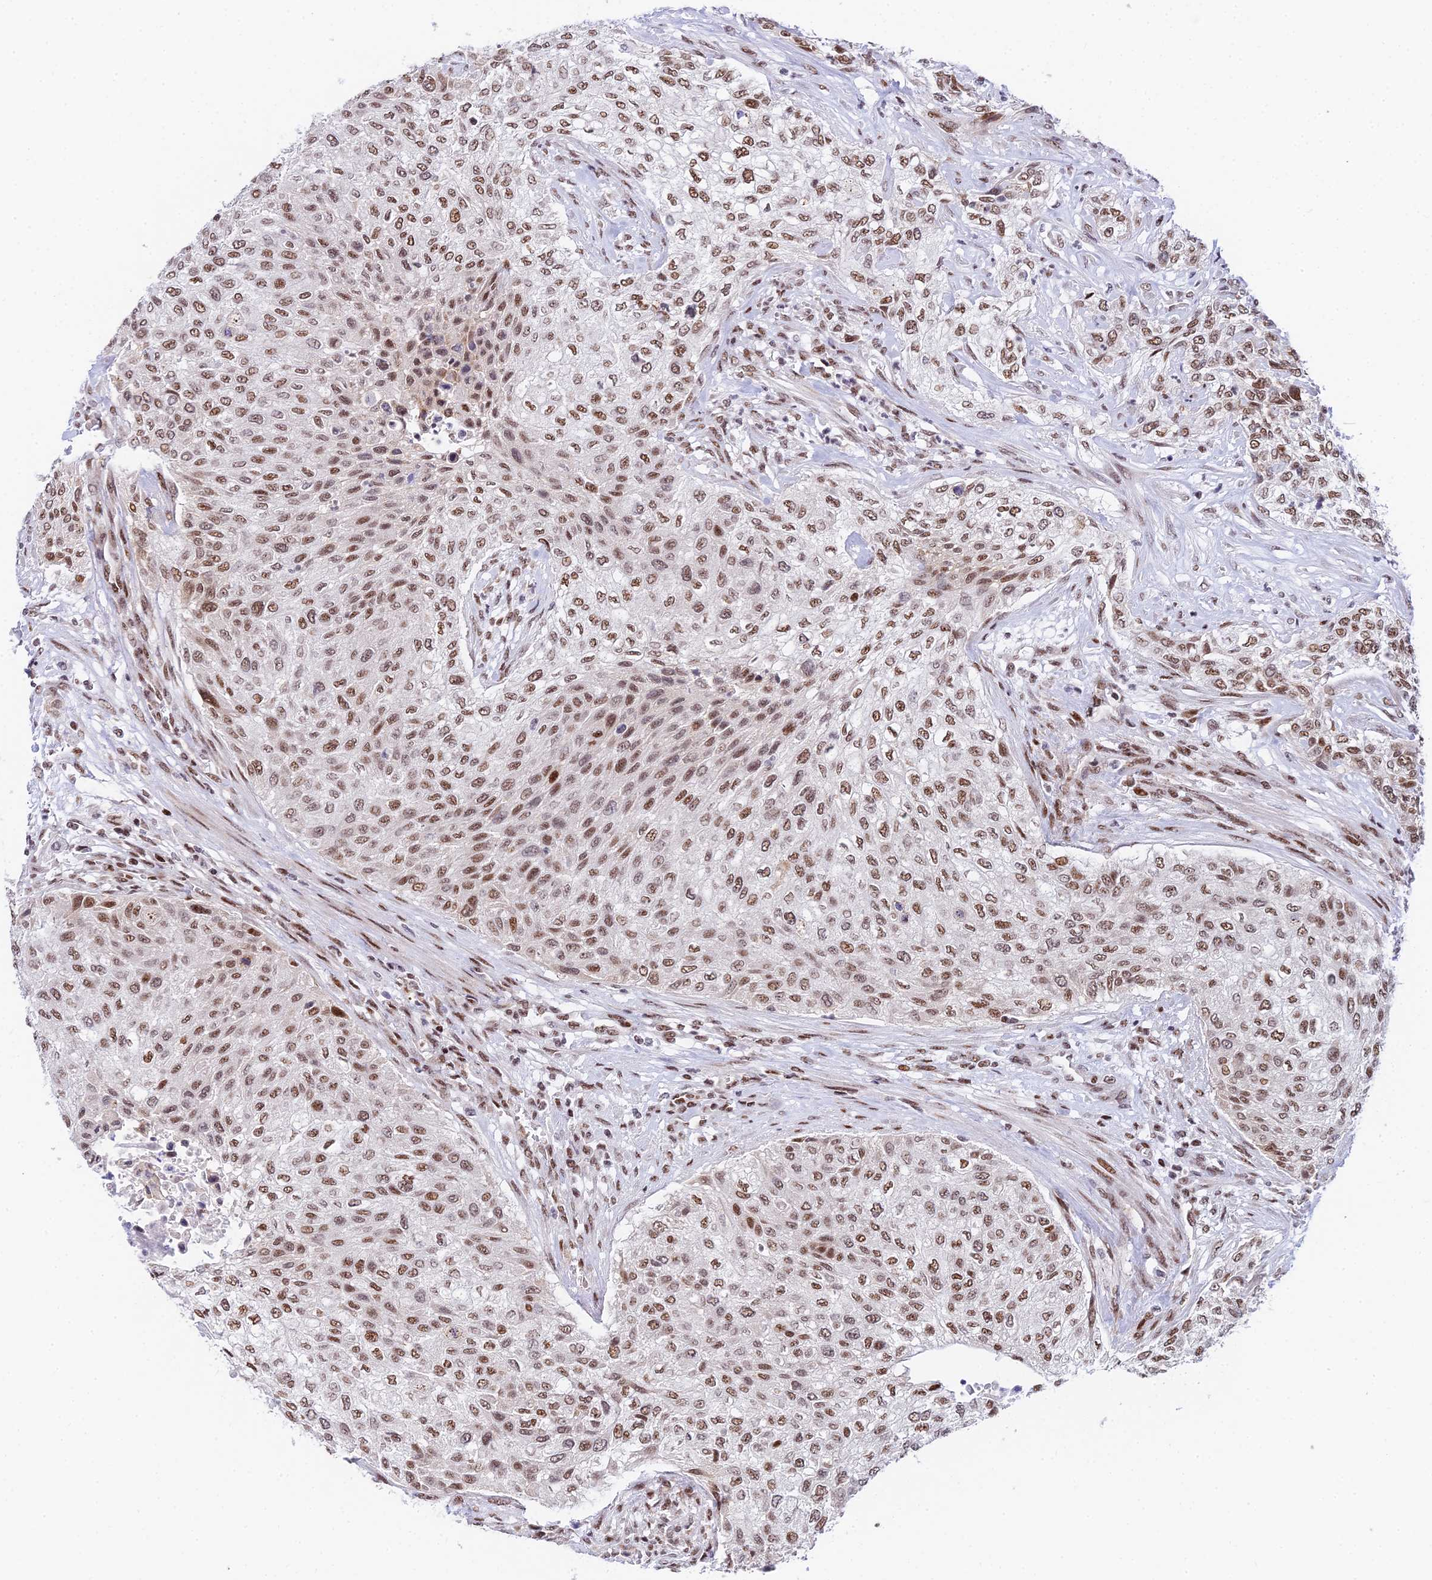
{"staining": {"intensity": "moderate", "quantity": ">75%", "location": "nuclear"}, "tissue": "urothelial cancer", "cell_type": "Tumor cells", "image_type": "cancer", "snomed": [{"axis": "morphology", "description": "Normal tissue, NOS"}, {"axis": "morphology", "description": "Urothelial carcinoma, NOS"}, {"axis": "topography", "description": "Urinary bladder"}, {"axis": "topography", "description": "Peripheral nerve tissue"}], "caption": "Brown immunohistochemical staining in human urothelial cancer exhibits moderate nuclear staining in about >75% of tumor cells. The staining is performed using DAB (3,3'-diaminobenzidine) brown chromogen to label protein expression. The nuclei are counter-stained blue using hematoxylin.", "gene": "USP22", "patient": {"sex": "male", "age": 35}}